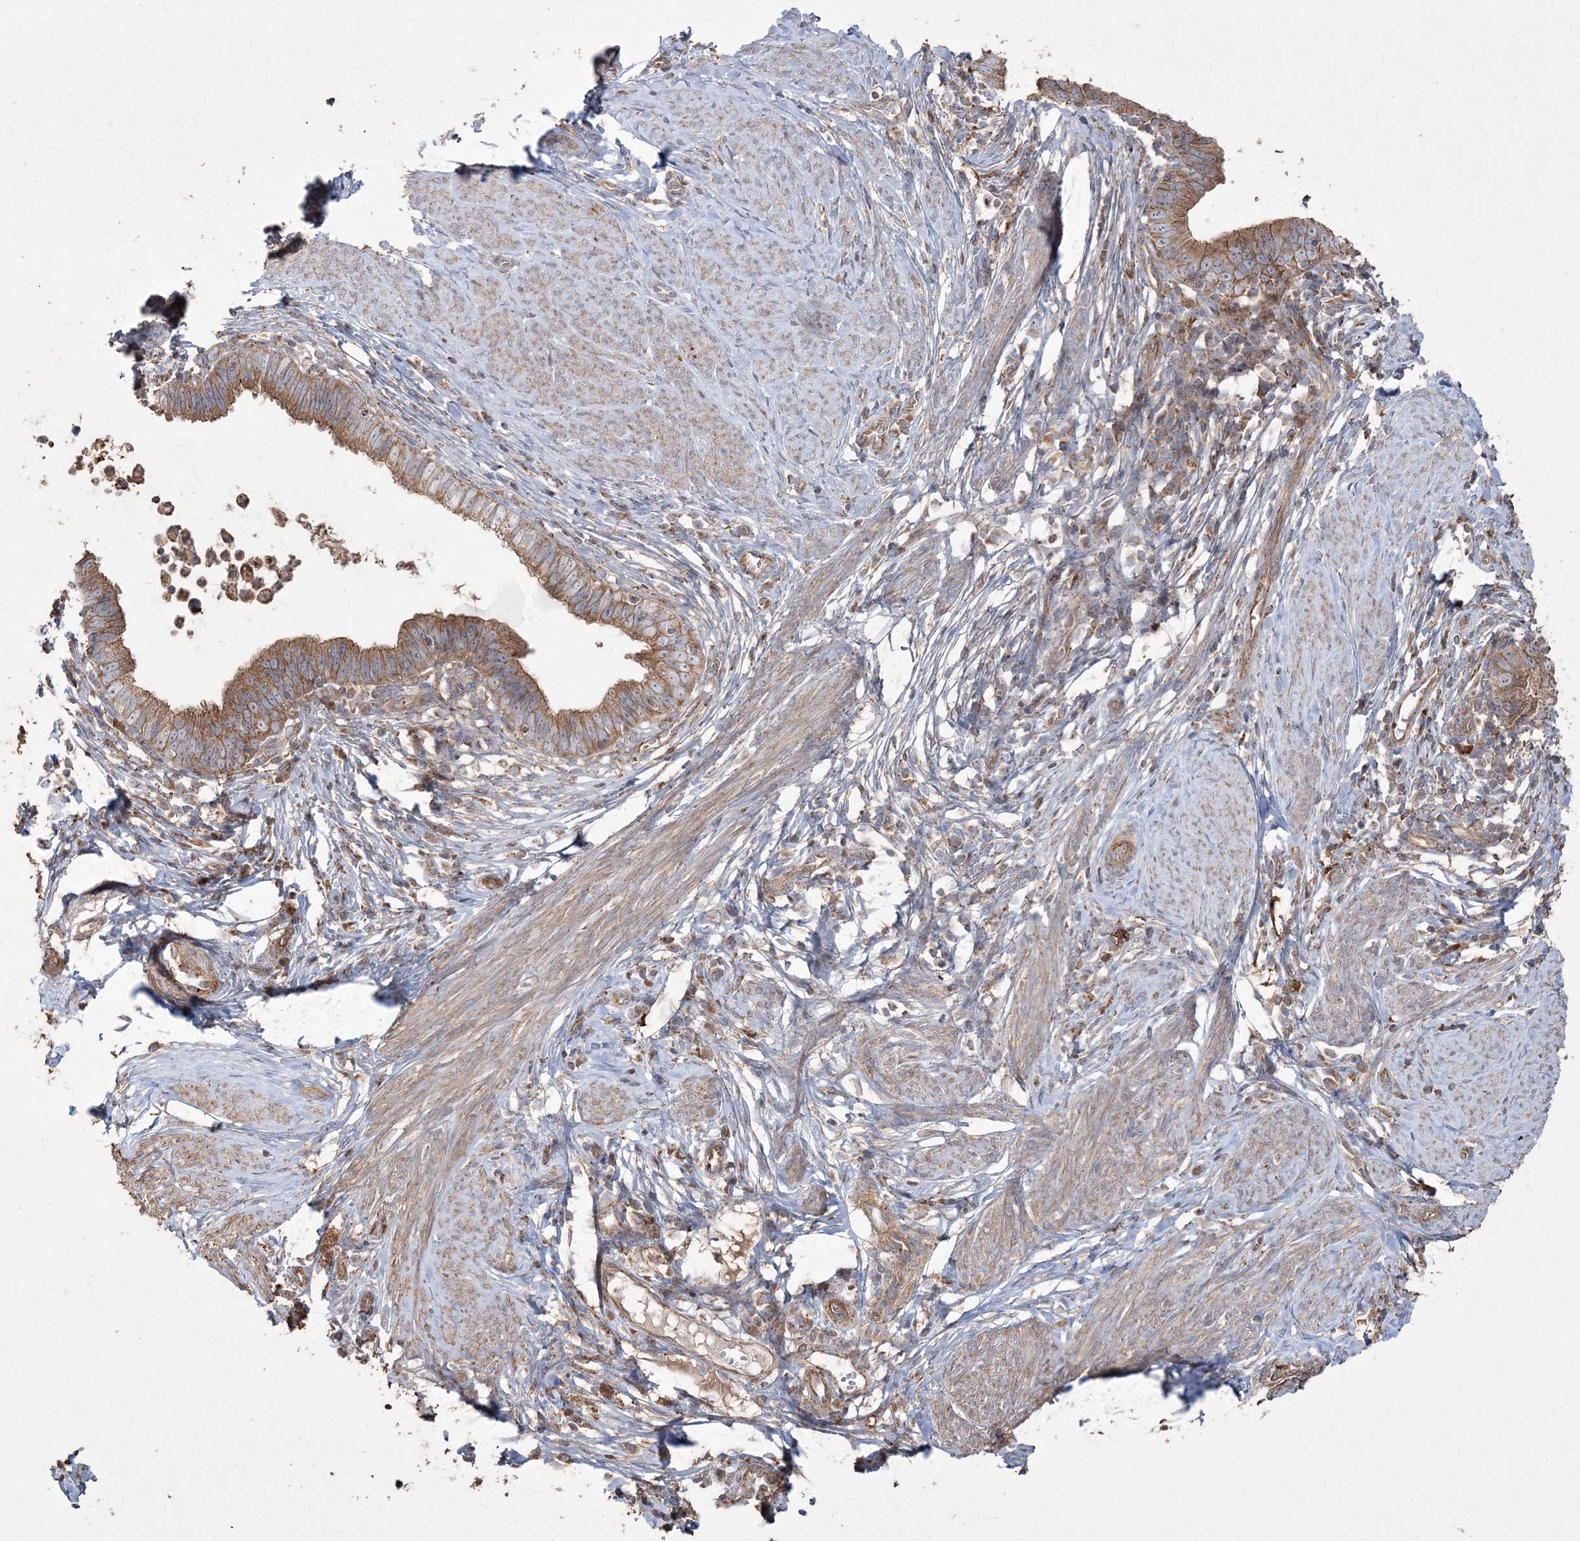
{"staining": {"intensity": "moderate", "quantity": ">75%", "location": "cytoplasmic/membranous"}, "tissue": "cervical cancer", "cell_type": "Tumor cells", "image_type": "cancer", "snomed": [{"axis": "morphology", "description": "Adenocarcinoma, NOS"}, {"axis": "topography", "description": "Cervix"}], "caption": "High-magnification brightfield microscopy of cervical cancer (adenocarcinoma) stained with DAB (3,3'-diaminobenzidine) (brown) and counterstained with hematoxylin (blue). tumor cells exhibit moderate cytoplasmic/membranous expression is present in about>75% of cells.", "gene": "TTC7A", "patient": {"sex": "female", "age": 36}}